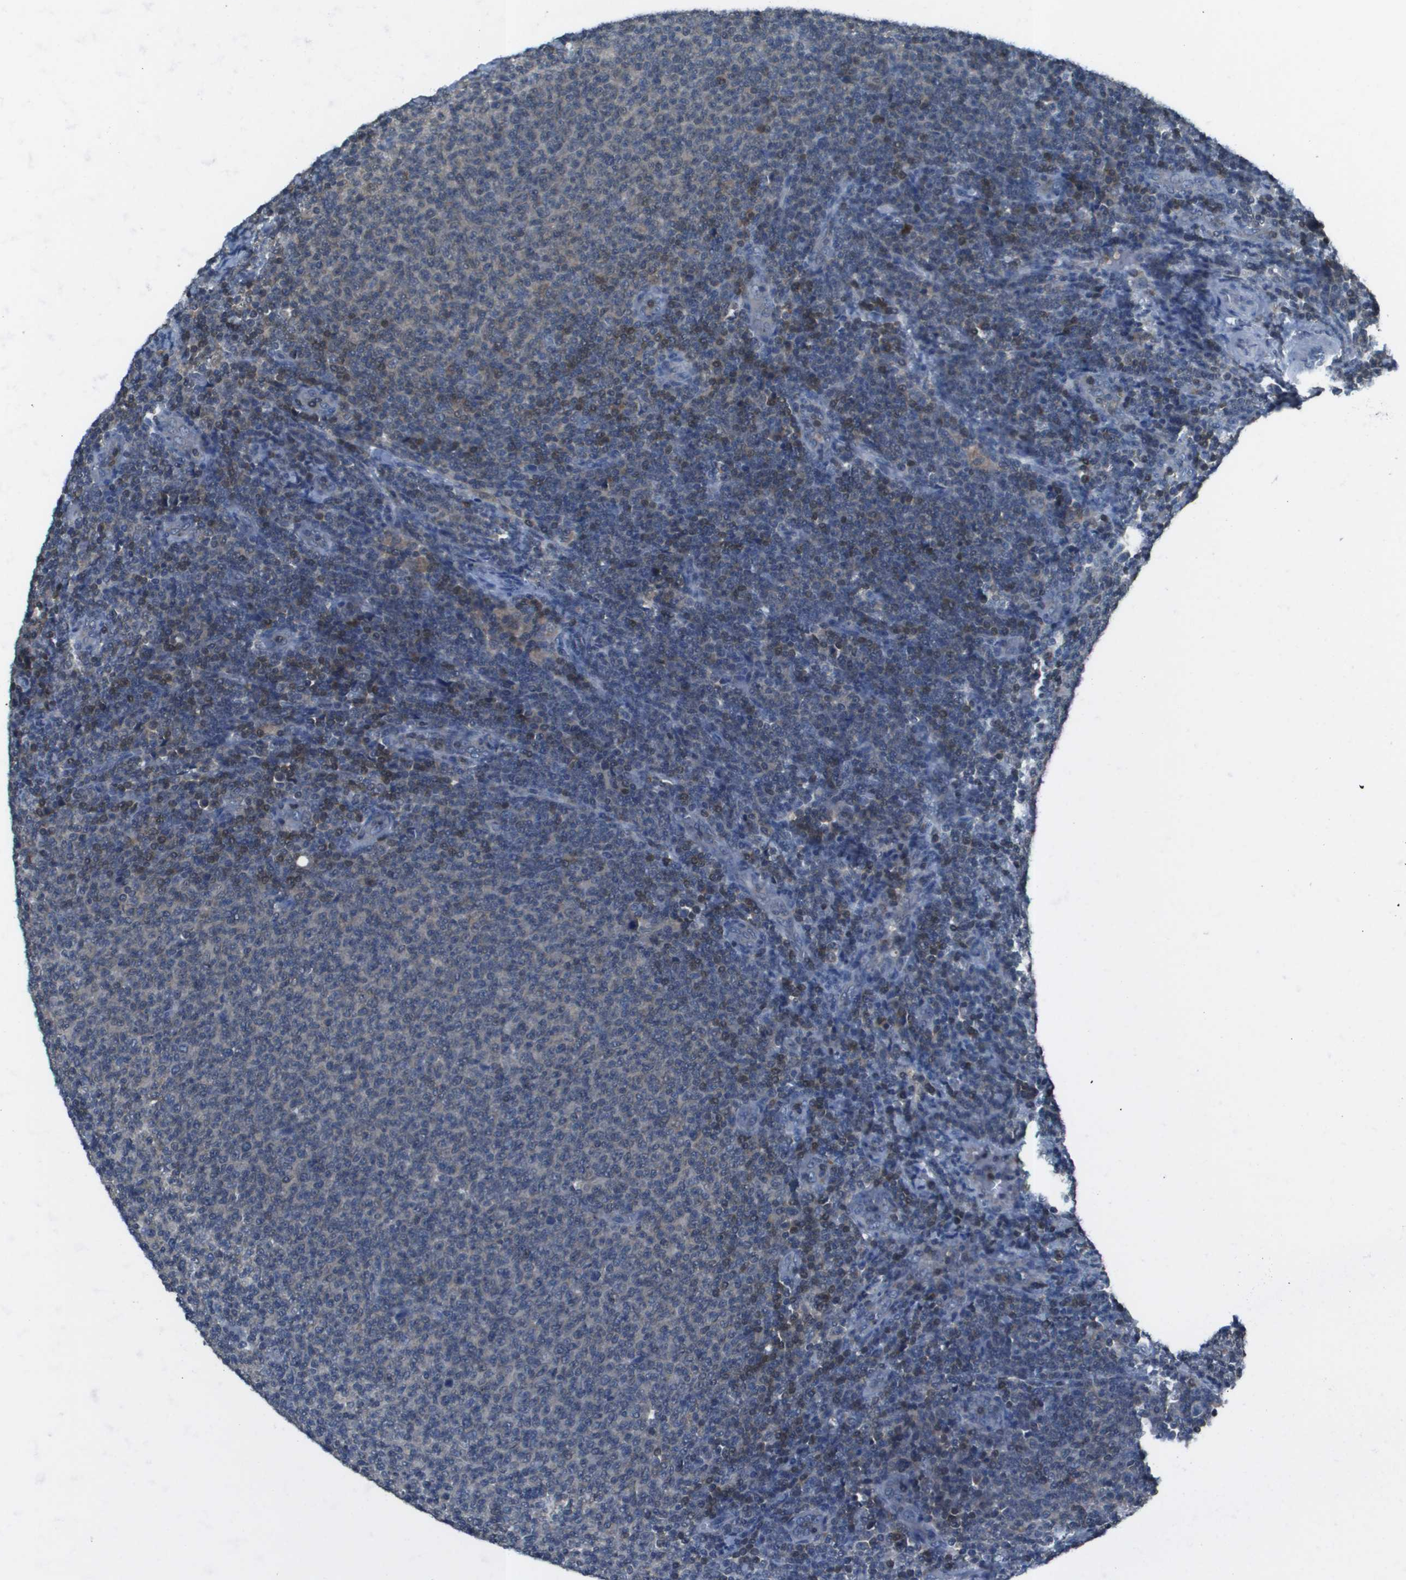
{"staining": {"intensity": "weak", "quantity": "<25%", "location": "cytoplasmic/membranous"}, "tissue": "lymphoma", "cell_type": "Tumor cells", "image_type": "cancer", "snomed": [{"axis": "morphology", "description": "Malignant lymphoma, non-Hodgkin's type, Low grade"}, {"axis": "topography", "description": "Lymph node"}], "caption": "Tumor cells are negative for protein expression in human lymphoma.", "gene": "CAMK4", "patient": {"sex": "male", "age": 66}}